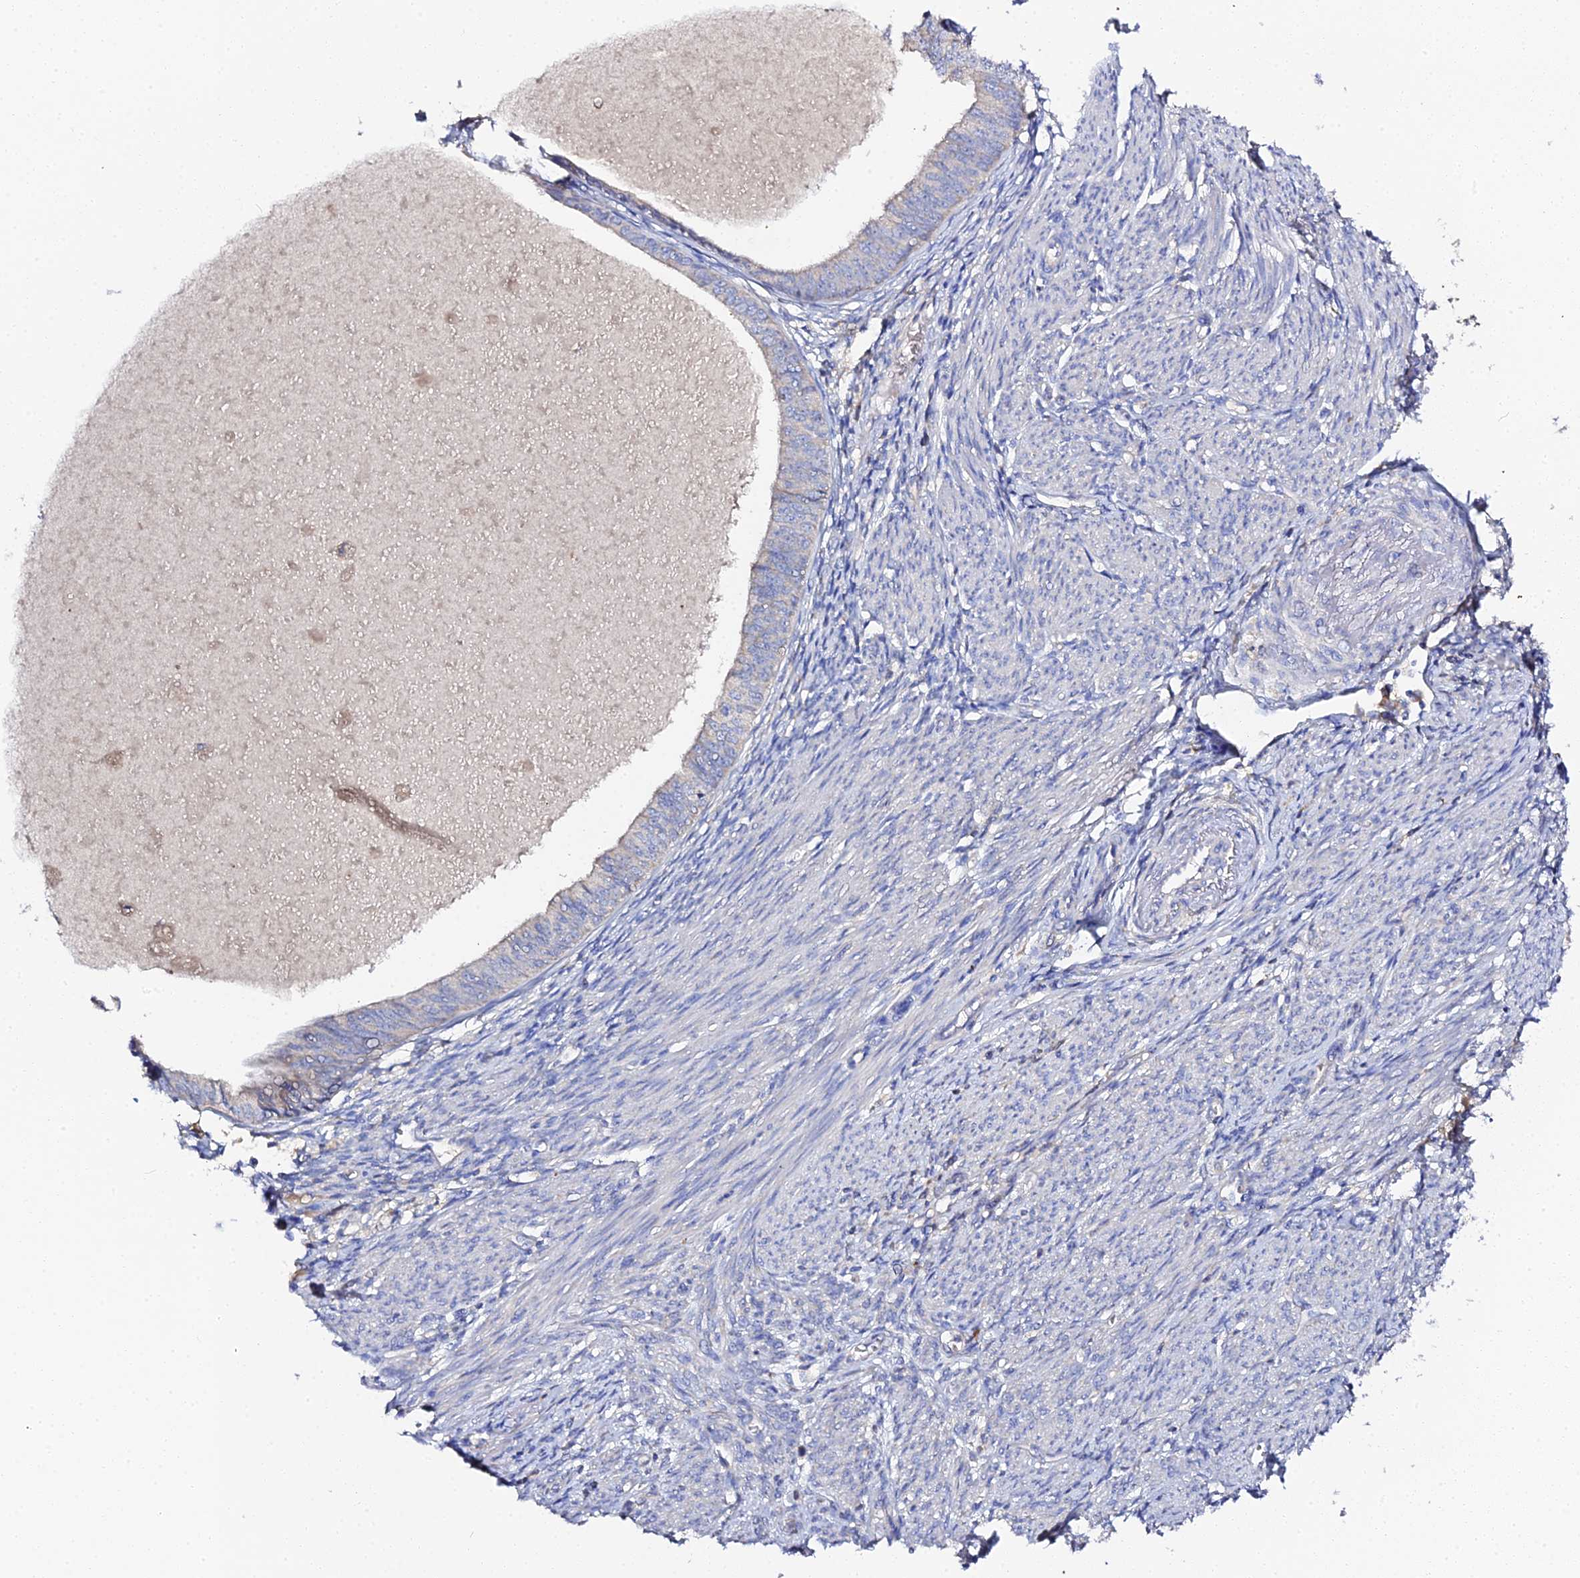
{"staining": {"intensity": "negative", "quantity": "none", "location": "none"}, "tissue": "endometrial cancer", "cell_type": "Tumor cells", "image_type": "cancer", "snomed": [{"axis": "morphology", "description": "Adenocarcinoma, NOS"}, {"axis": "topography", "description": "Endometrium"}], "caption": "Immunohistochemical staining of human endometrial adenocarcinoma shows no significant staining in tumor cells.", "gene": "SCX", "patient": {"sex": "female", "age": 68}}